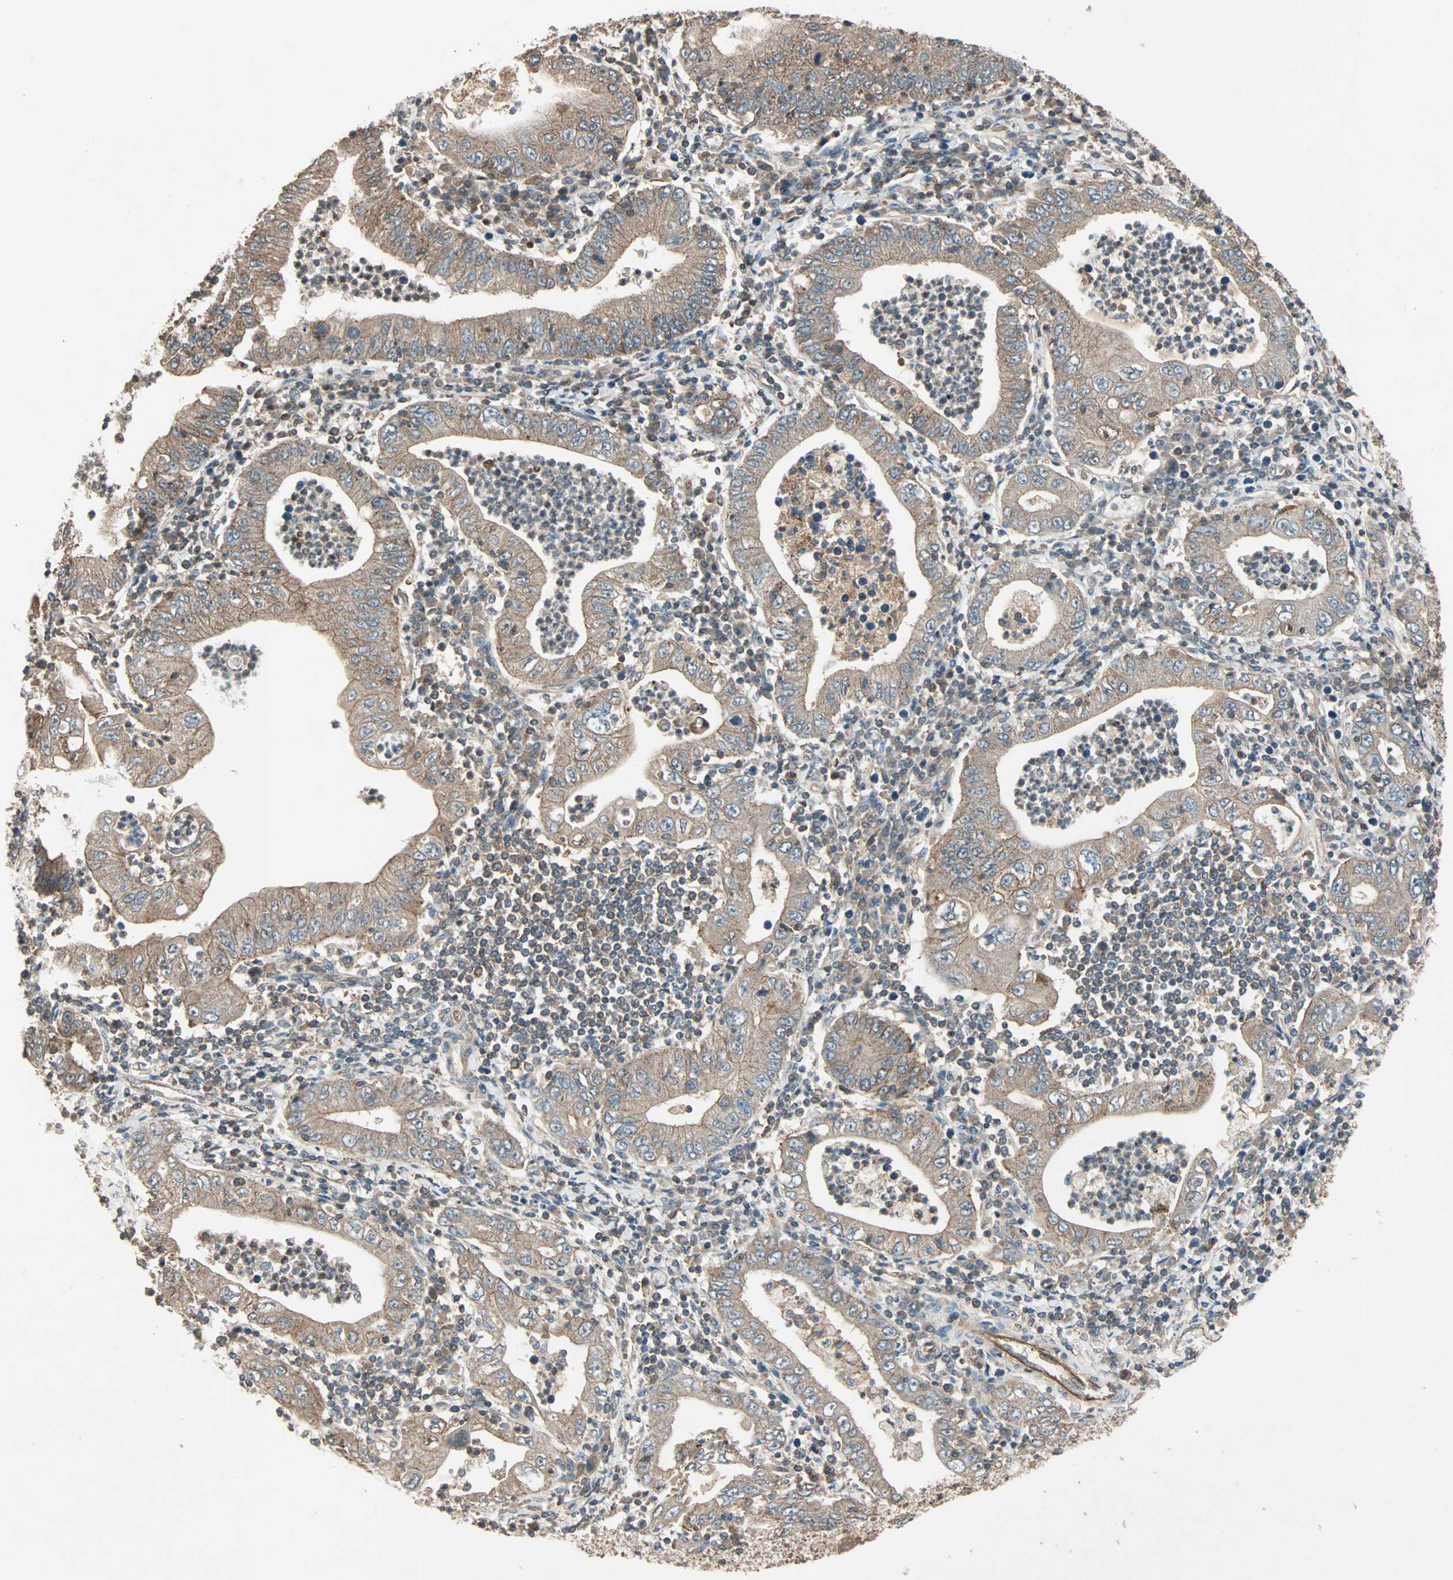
{"staining": {"intensity": "weak", "quantity": ">75%", "location": "cytoplasmic/membranous"}, "tissue": "stomach cancer", "cell_type": "Tumor cells", "image_type": "cancer", "snomed": [{"axis": "morphology", "description": "Normal tissue, NOS"}, {"axis": "morphology", "description": "Adenocarcinoma, NOS"}, {"axis": "topography", "description": "Esophagus"}, {"axis": "topography", "description": "Stomach, upper"}, {"axis": "topography", "description": "Peripheral nerve tissue"}], "caption": "Human adenocarcinoma (stomach) stained with a protein marker demonstrates weak staining in tumor cells.", "gene": "MAP3K21", "patient": {"sex": "male", "age": 62}}